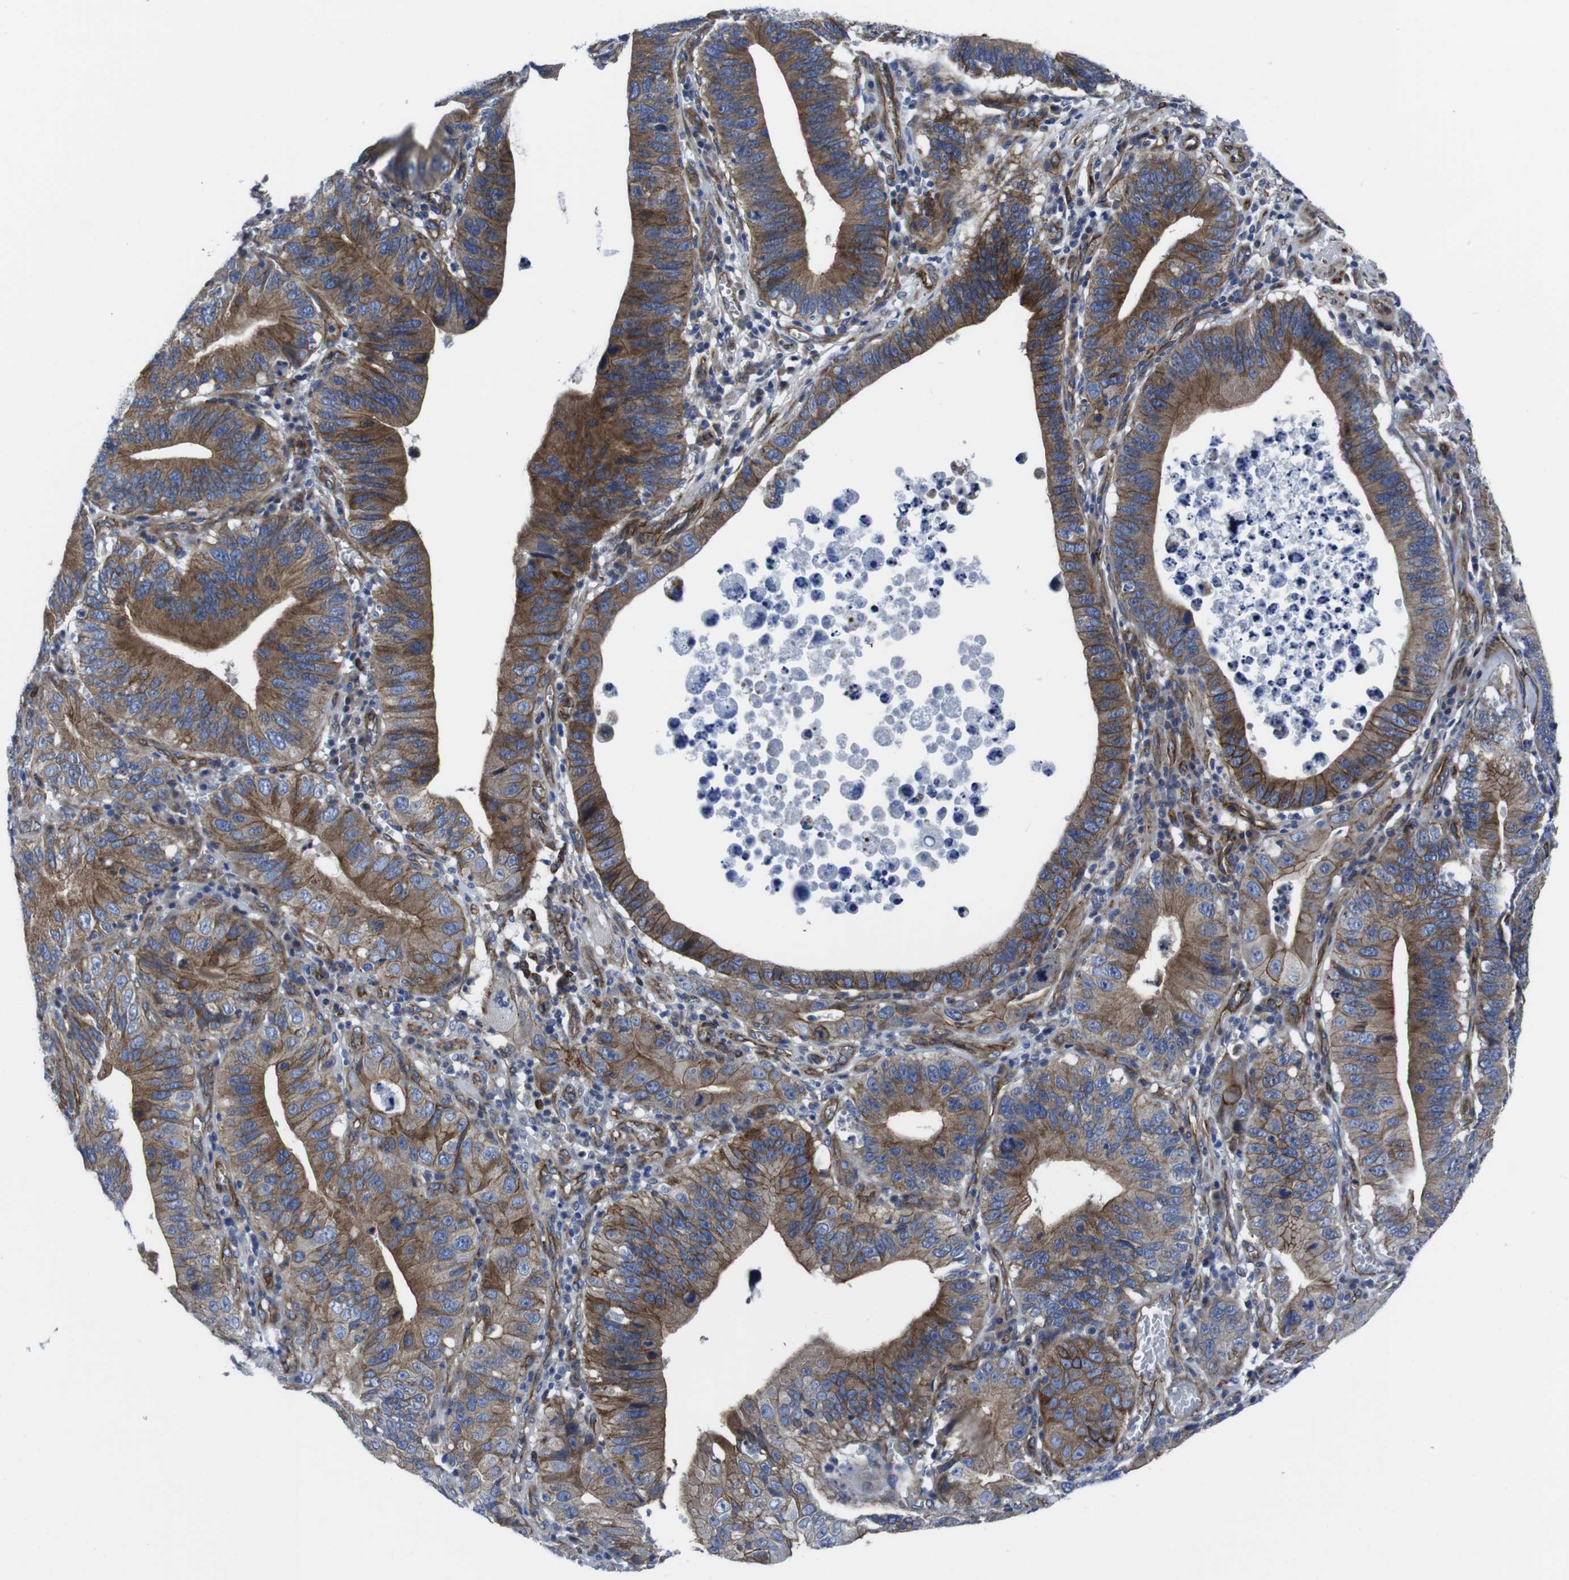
{"staining": {"intensity": "moderate", "quantity": ">75%", "location": "cytoplasmic/membranous"}, "tissue": "stomach cancer", "cell_type": "Tumor cells", "image_type": "cancer", "snomed": [{"axis": "morphology", "description": "Adenocarcinoma, NOS"}, {"axis": "topography", "description": "Stomach"}, {"axis": "topography", "description": "Gastric cardia"}], "caption": "Protein staining of stomach adenocarcinoma tissue displays moderate cytoplasmic/membranous staining in about >75% of tumor cells.", "gene": "NUMB", "patient": {"sex": "male", "age": 59}}